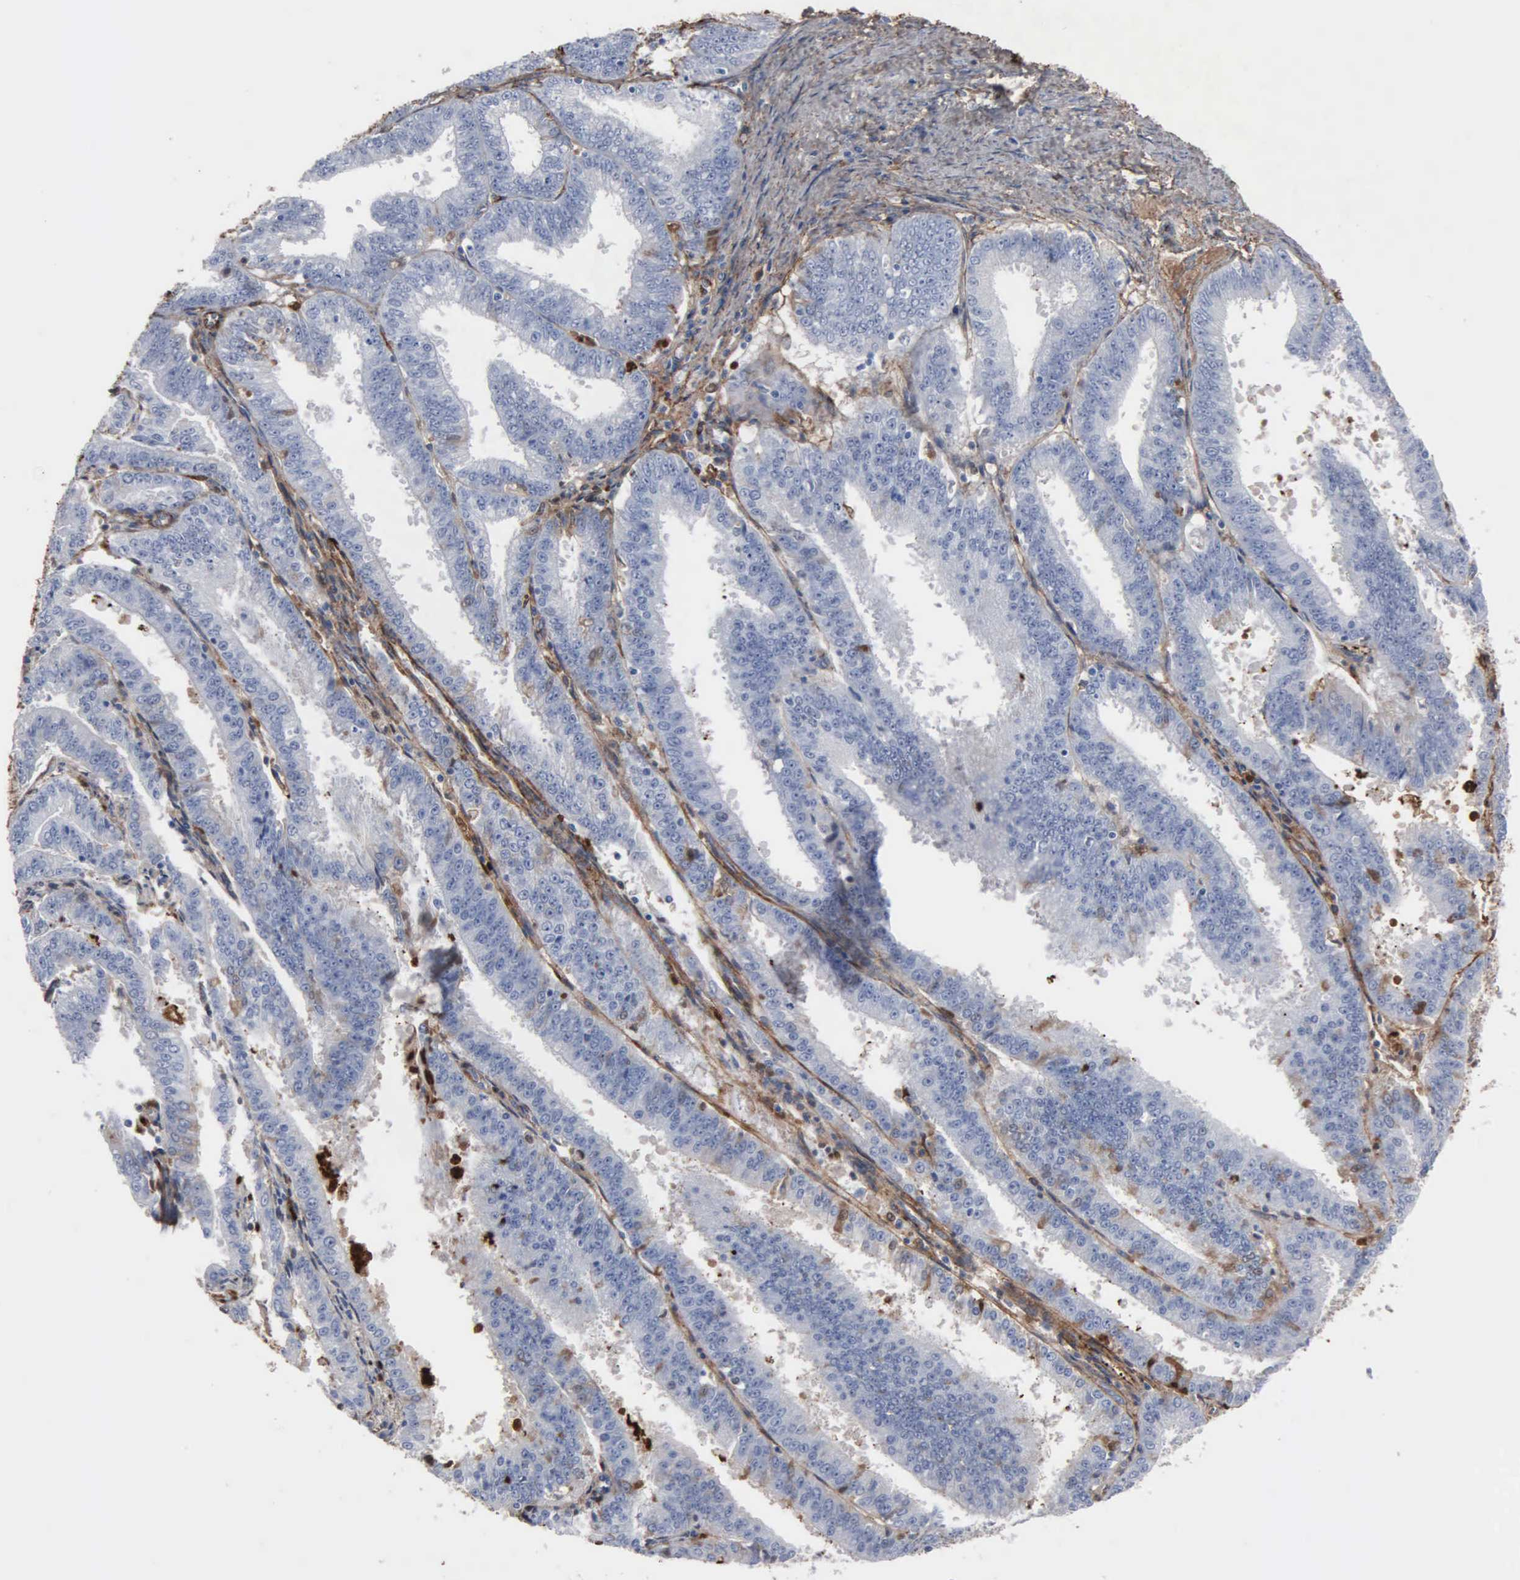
{"staining": {"intensity": "moderate", "quantity": "25%-75%", "location": "cytoplasmic/membranous"}, "tissue": "endometrial cancer", "cell_type": "Tumor cells", "image_type": "cancer", "snomed": [{"axis": "morphology", "description": "Adenocarcinoma, NOS"}, {"axis": "topography", "description": "Endometrium"}], "caption": "Immunohistochemistry (IHC) (DAB (3,3'-diaminobenzidine)) staining of endometrial adenocarcinoma displays moderate cytoplasmic/membranous protein positivity in approximately 25%-75% of tumor cells.", "gene": "FN1", "patient": {"sex": "female", "age": 66}}